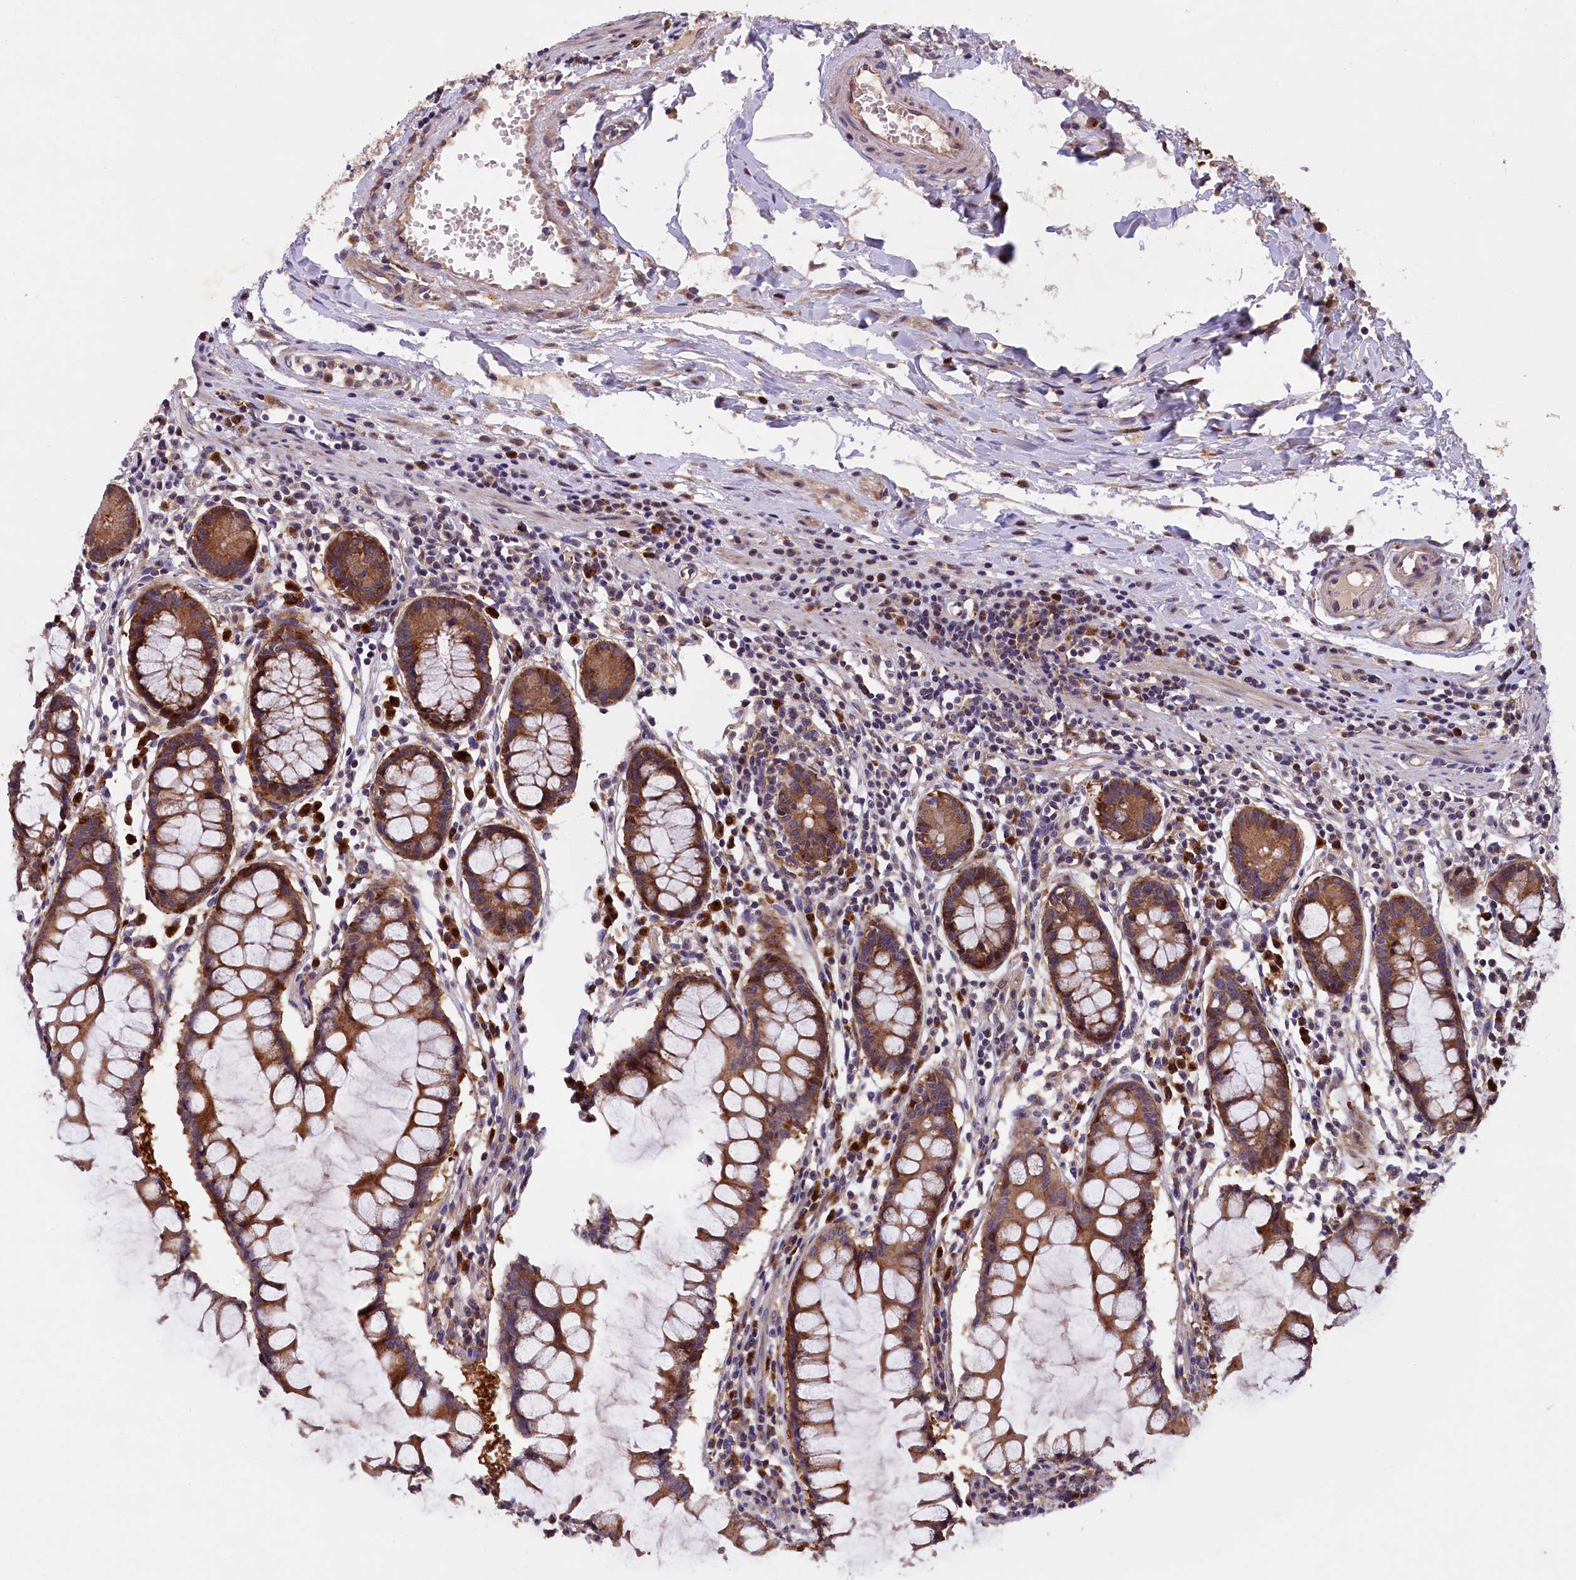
{"staining": {"intensity": "moderate", "quantity": ">75%", "location": "cytoplasmic/membranous"}, "tissue": "colon", "cell_type": "Endothelial cells", "image_type": "normal", "snomed": [{"axis": "morphology", "description": "Normal tissue, NOS"}, {"axis": "morphology", "description": "Adenocarcinoma, NOS"}, {"axis": "topography", "description": "Colon"}], "caption": "An image of human colon stained for a protein demonstrates moderate cytoplasmic/membranous brown staining in endothelial cells.", "gene": "NAIP", "patient": {"sex": "female", "age": 55}}